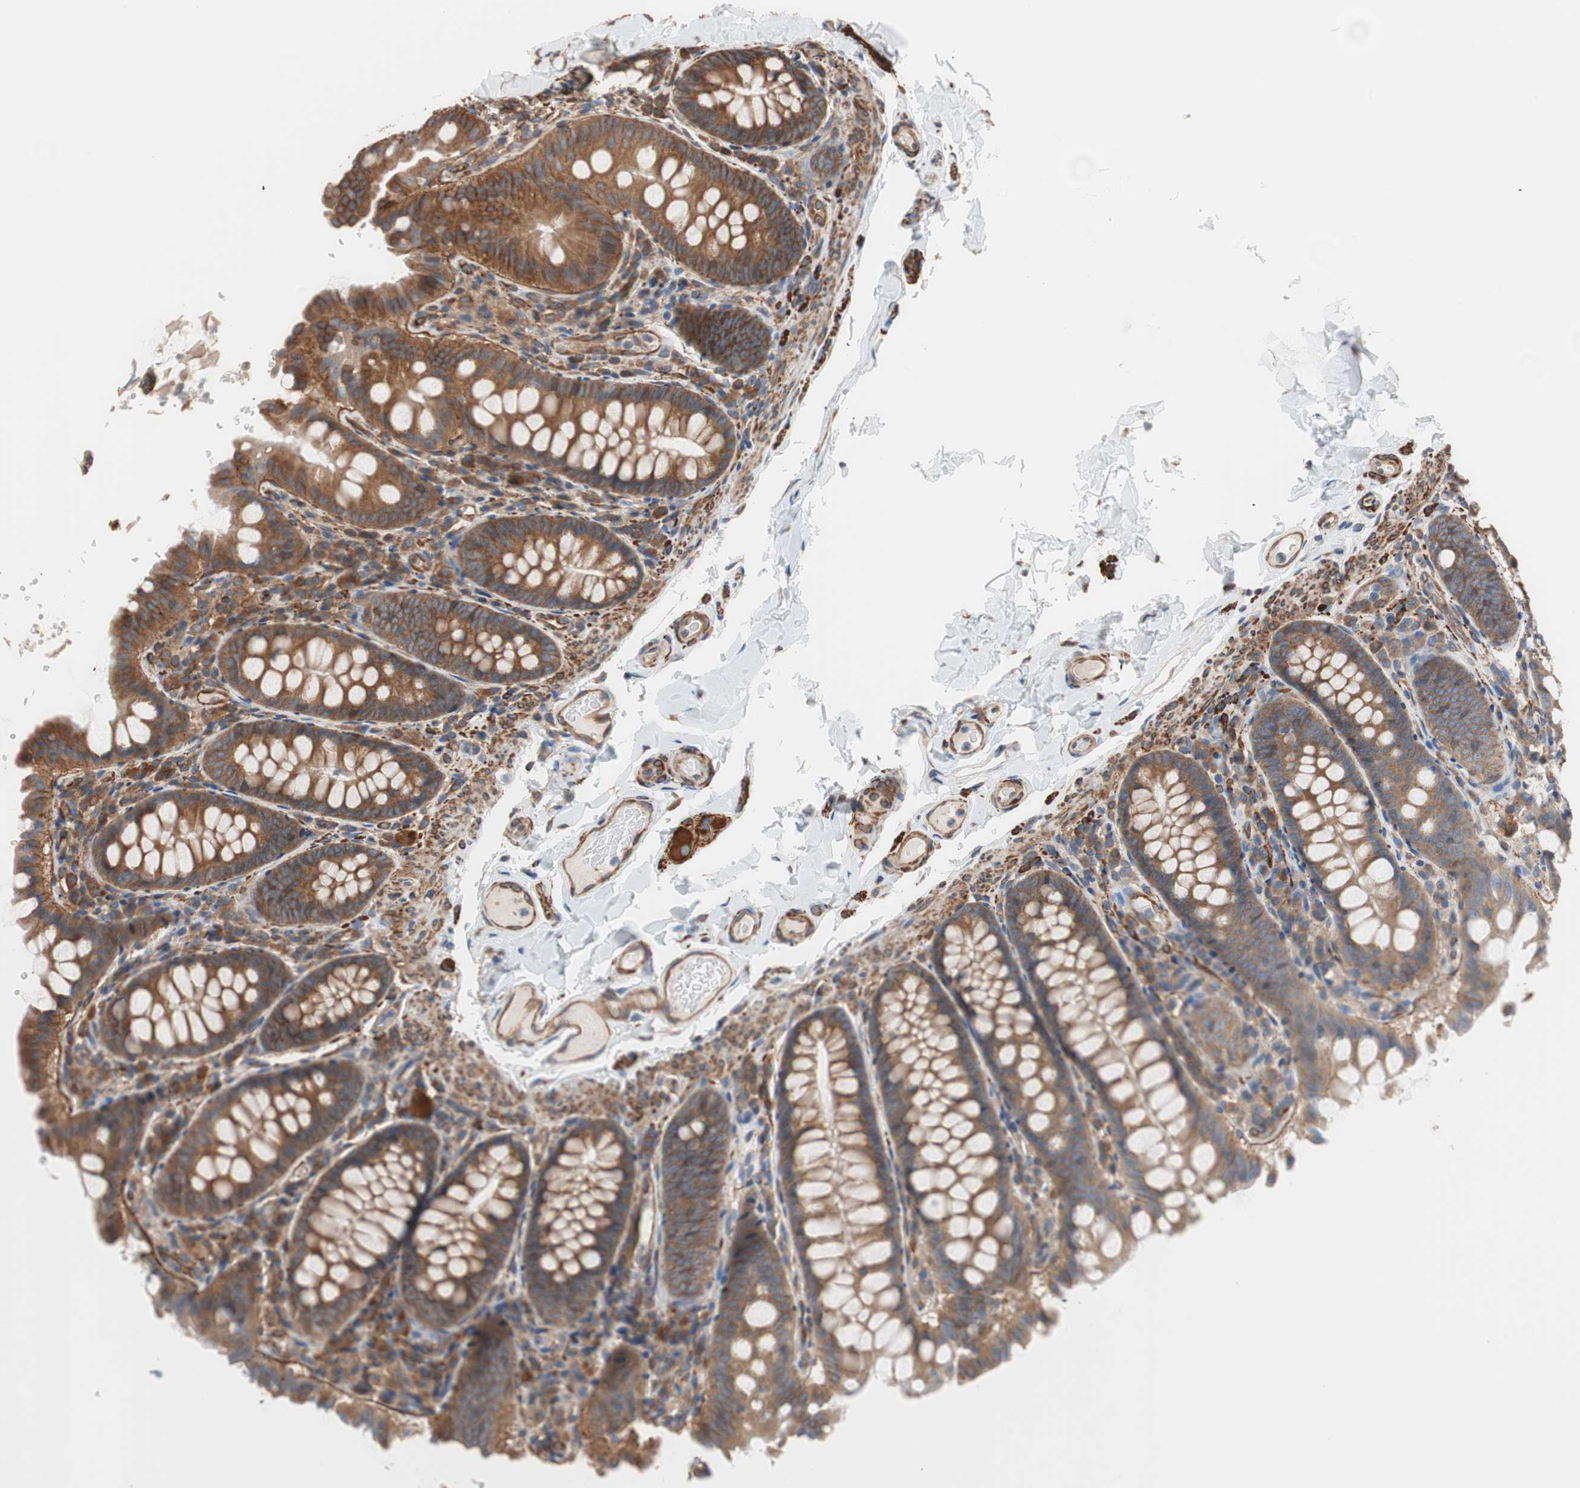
{"staining": {"intensity": "strong", "quantity": ">75%", "location": "cytoplasmic/membranous"}, "tissue": "colon", "cell_type": "Endothelial cells", "image_type": "normal", "snomed": [{"axis": "morphology", "description": "Normal tissue, NOS"}, {"axis": "topography", "description": "Colon"}], "caption": "An image showing strong cytoplasmic/membranous positivity in about >75% of endothelial cells in benign colon, as visualized by brown immunohistochemical staining.", "gene": "GPSM2", "patient": {"sex": "female", "age": 61}}